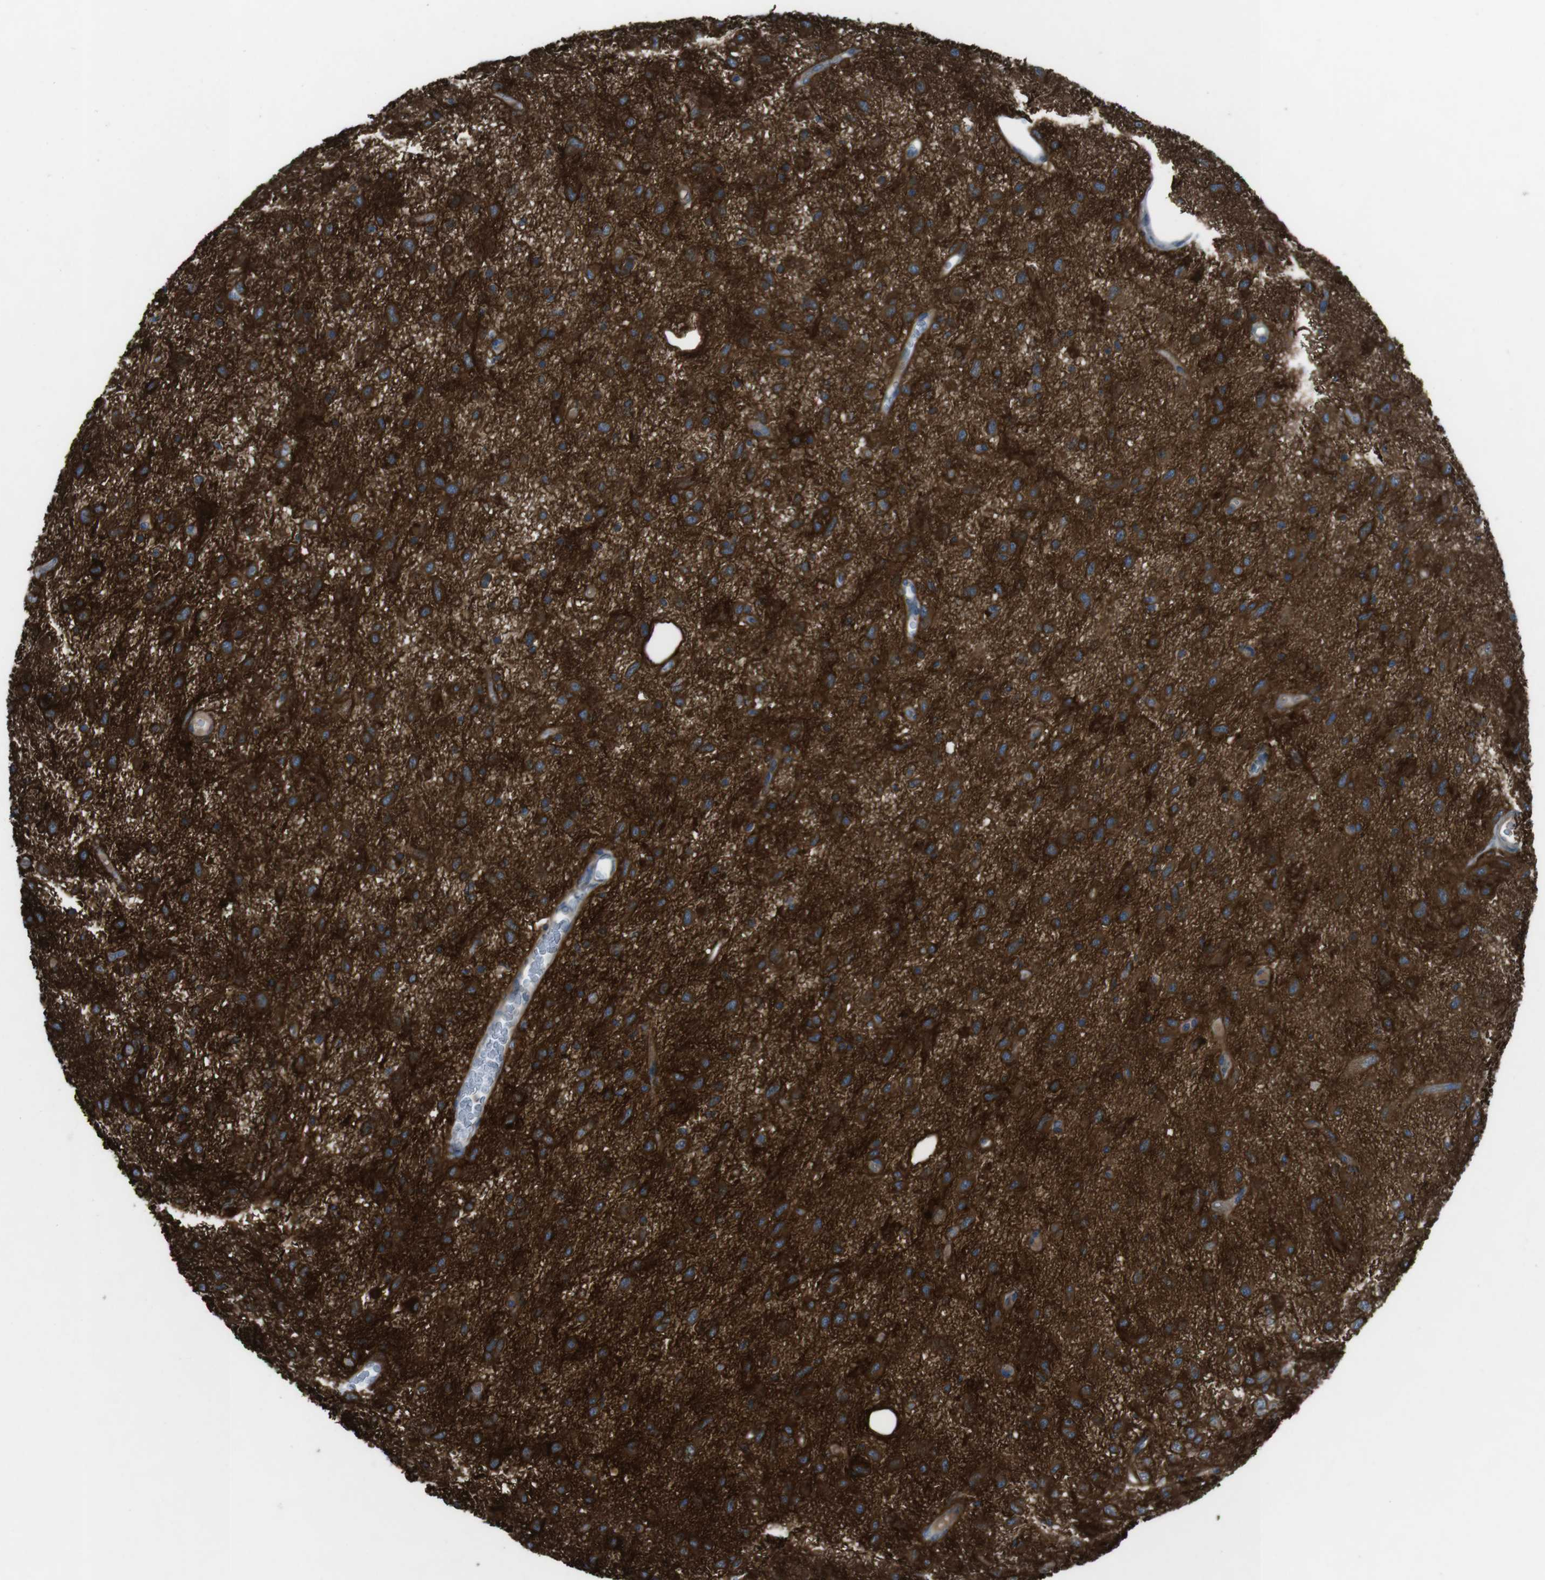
{"staining": {"intensity": "strong", "quantity": ">75%", "location": "cytoplasmic/membranous"}, "tissue": "glioma", "cell_type": "Tumor cells", "image_type": "cancer", "snomed": [{"axis": "morphology", "description": "Glioma, malignant, Low grade"}, {"axis": "topography", "description": "Brain"}], "caption": "This is a micrograph of immunohistochemistry (IHC) staining of glioma, which shows strong expression in the cytoplasmic/membranous of tumor cells.", "gene": "ANK2", "patient": {"sex": "male", "age": 77}}